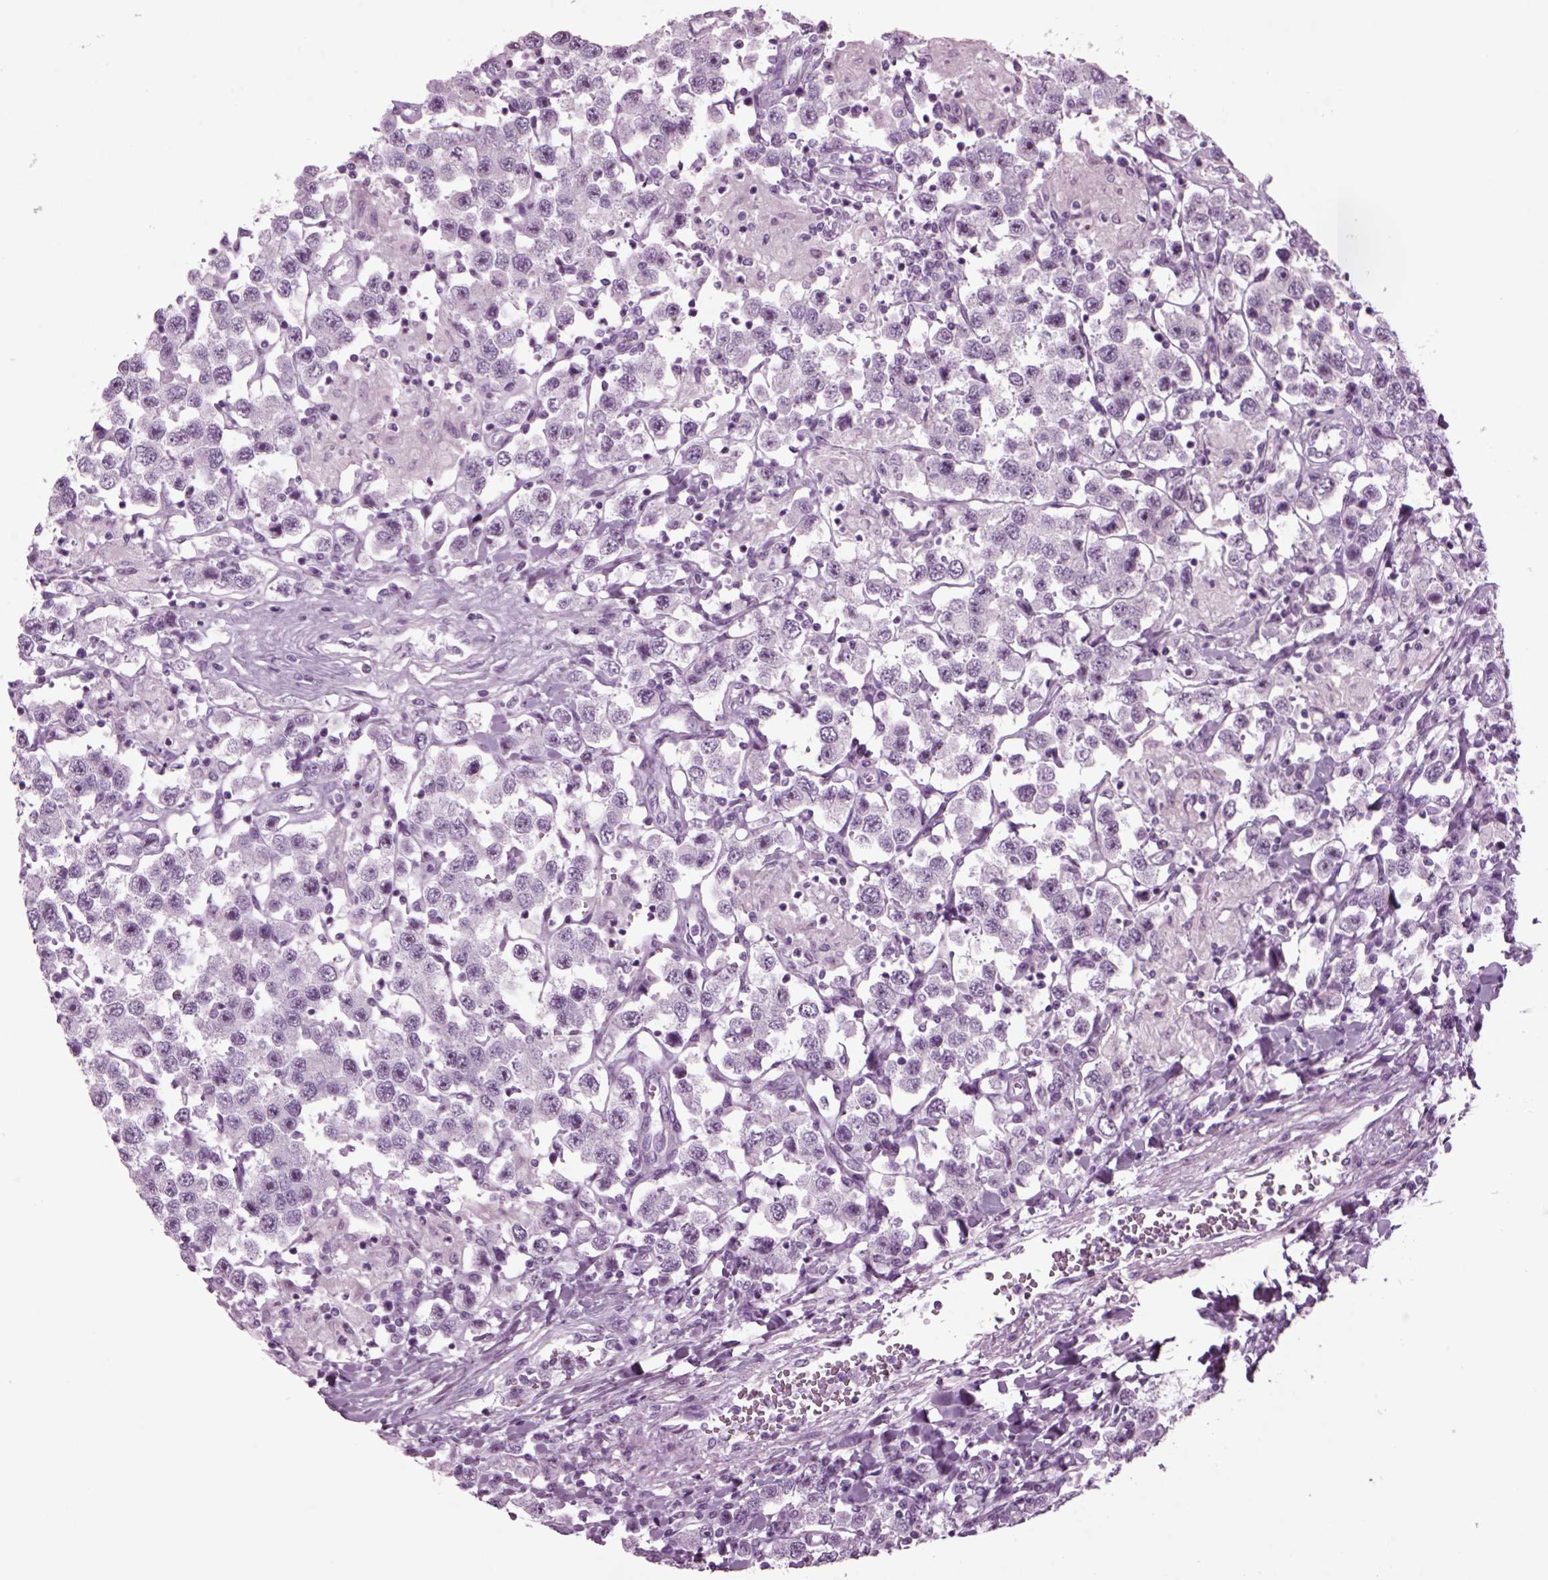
{"staining": {"intensity": "negative", "quantity": "none", "location": "none"}, "tissue": "testis cancer", "cell_type": "Tumor cells", "image_type": "cancer", "snomed": [{"axis": "morphology", "description": "Seminoma, NOS"}, {"axis": "topography", "description": "Testis"}], "caption": "There is no significant positivity in tumor cells of testis cancer.", "gene": "FAM24A", "patient": {"sex": "male", "age": 45}}